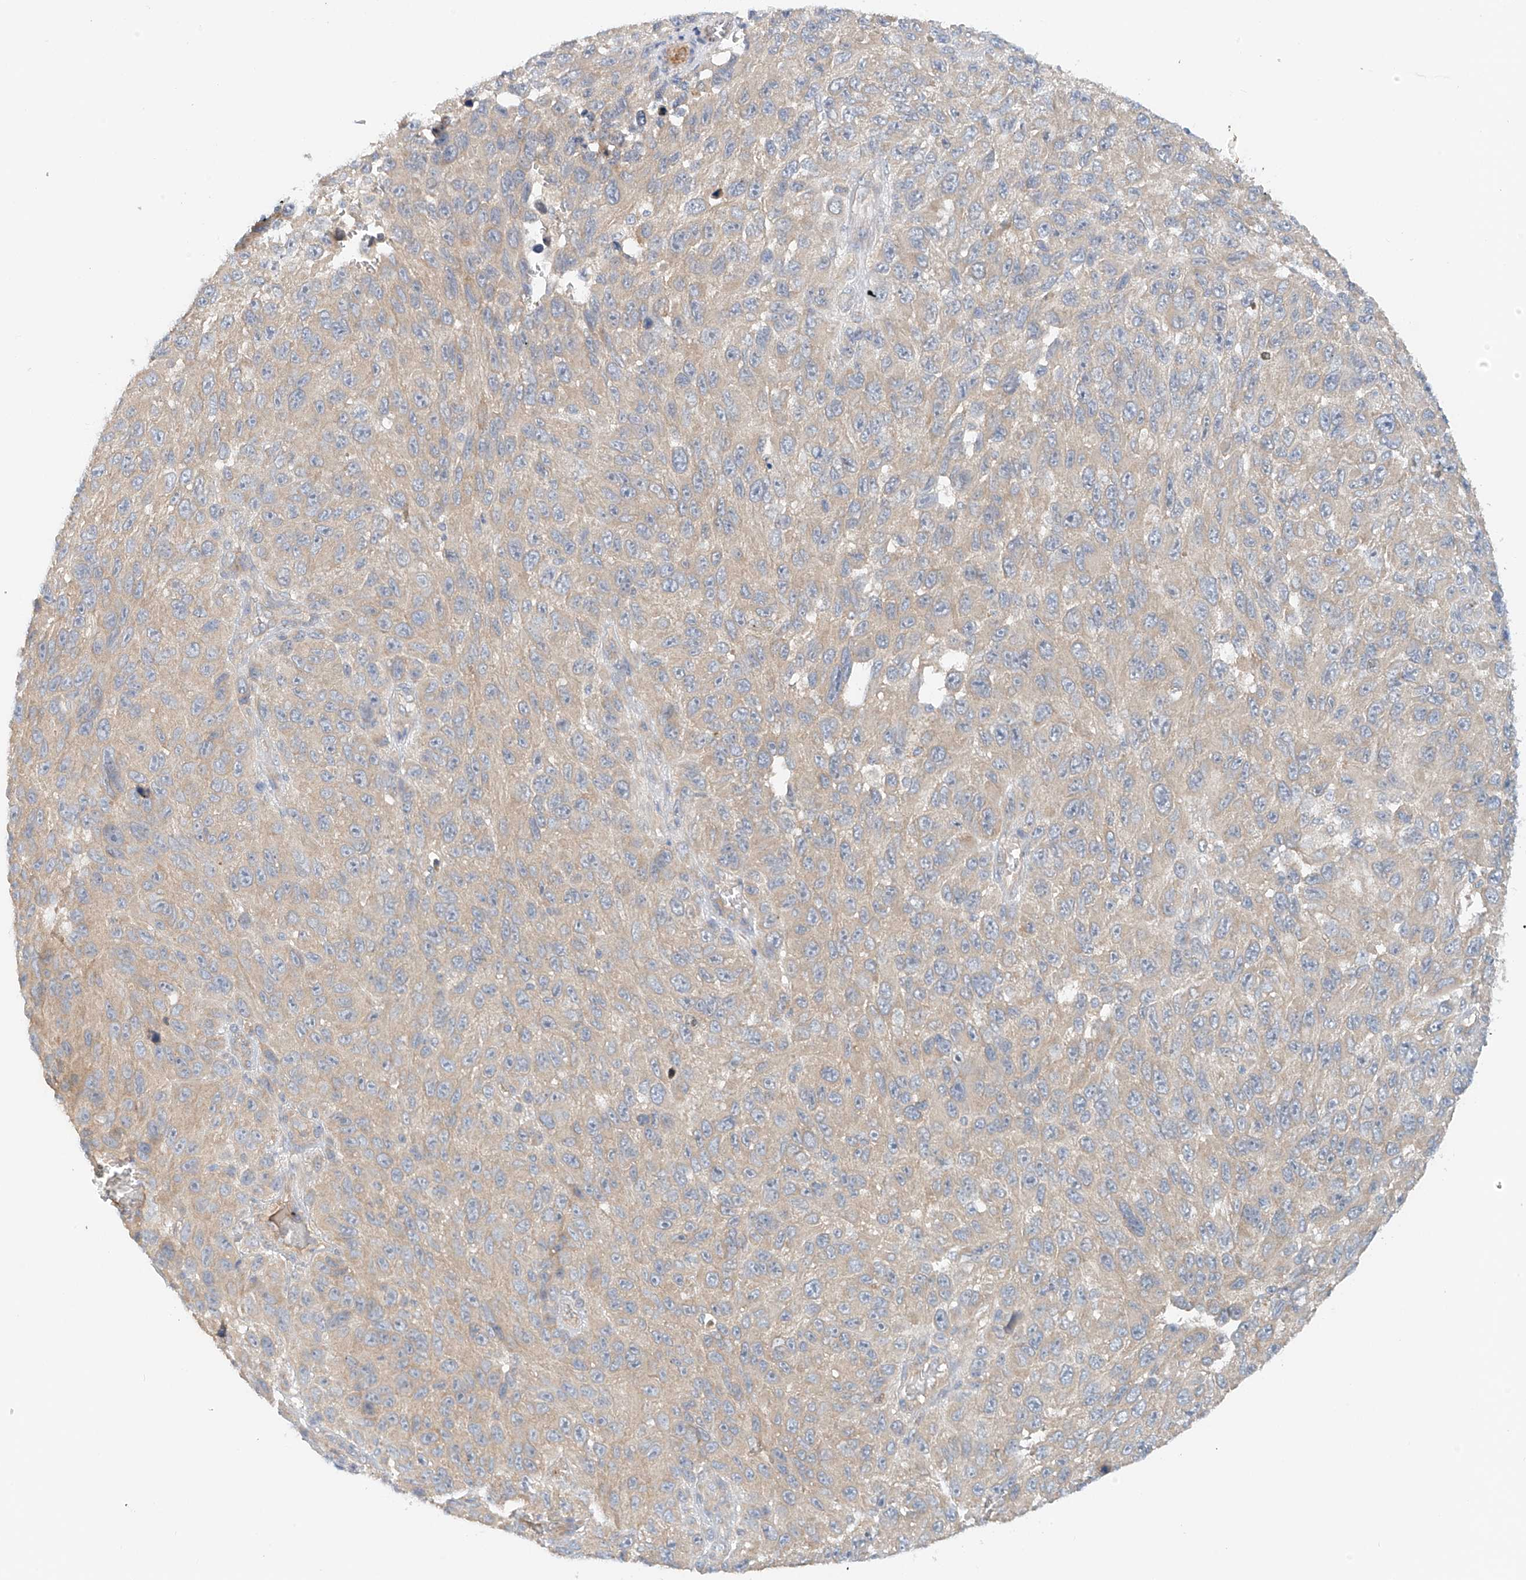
{"staining": {"intensity": "weak", "quantity": ">75%", "location": "cytoplasmic/membranous"}, "tissue": "melanoma", "cell_type": "Tumor cells", "image_type": "cancer", "snomed": [{"axis": "morphology", "description": "Malignant melanoma, NOS"}, {"axis": "topography", "description": "Skin"}], "caption": "IHC image of human melanoma stained for a protein (brown), which shows low levels of weak cytoplasmic/membranous expression in approximately >75% of tumor cells.", "gene": "LYRM9", "patient": {"sex": "female", "age": 96}}